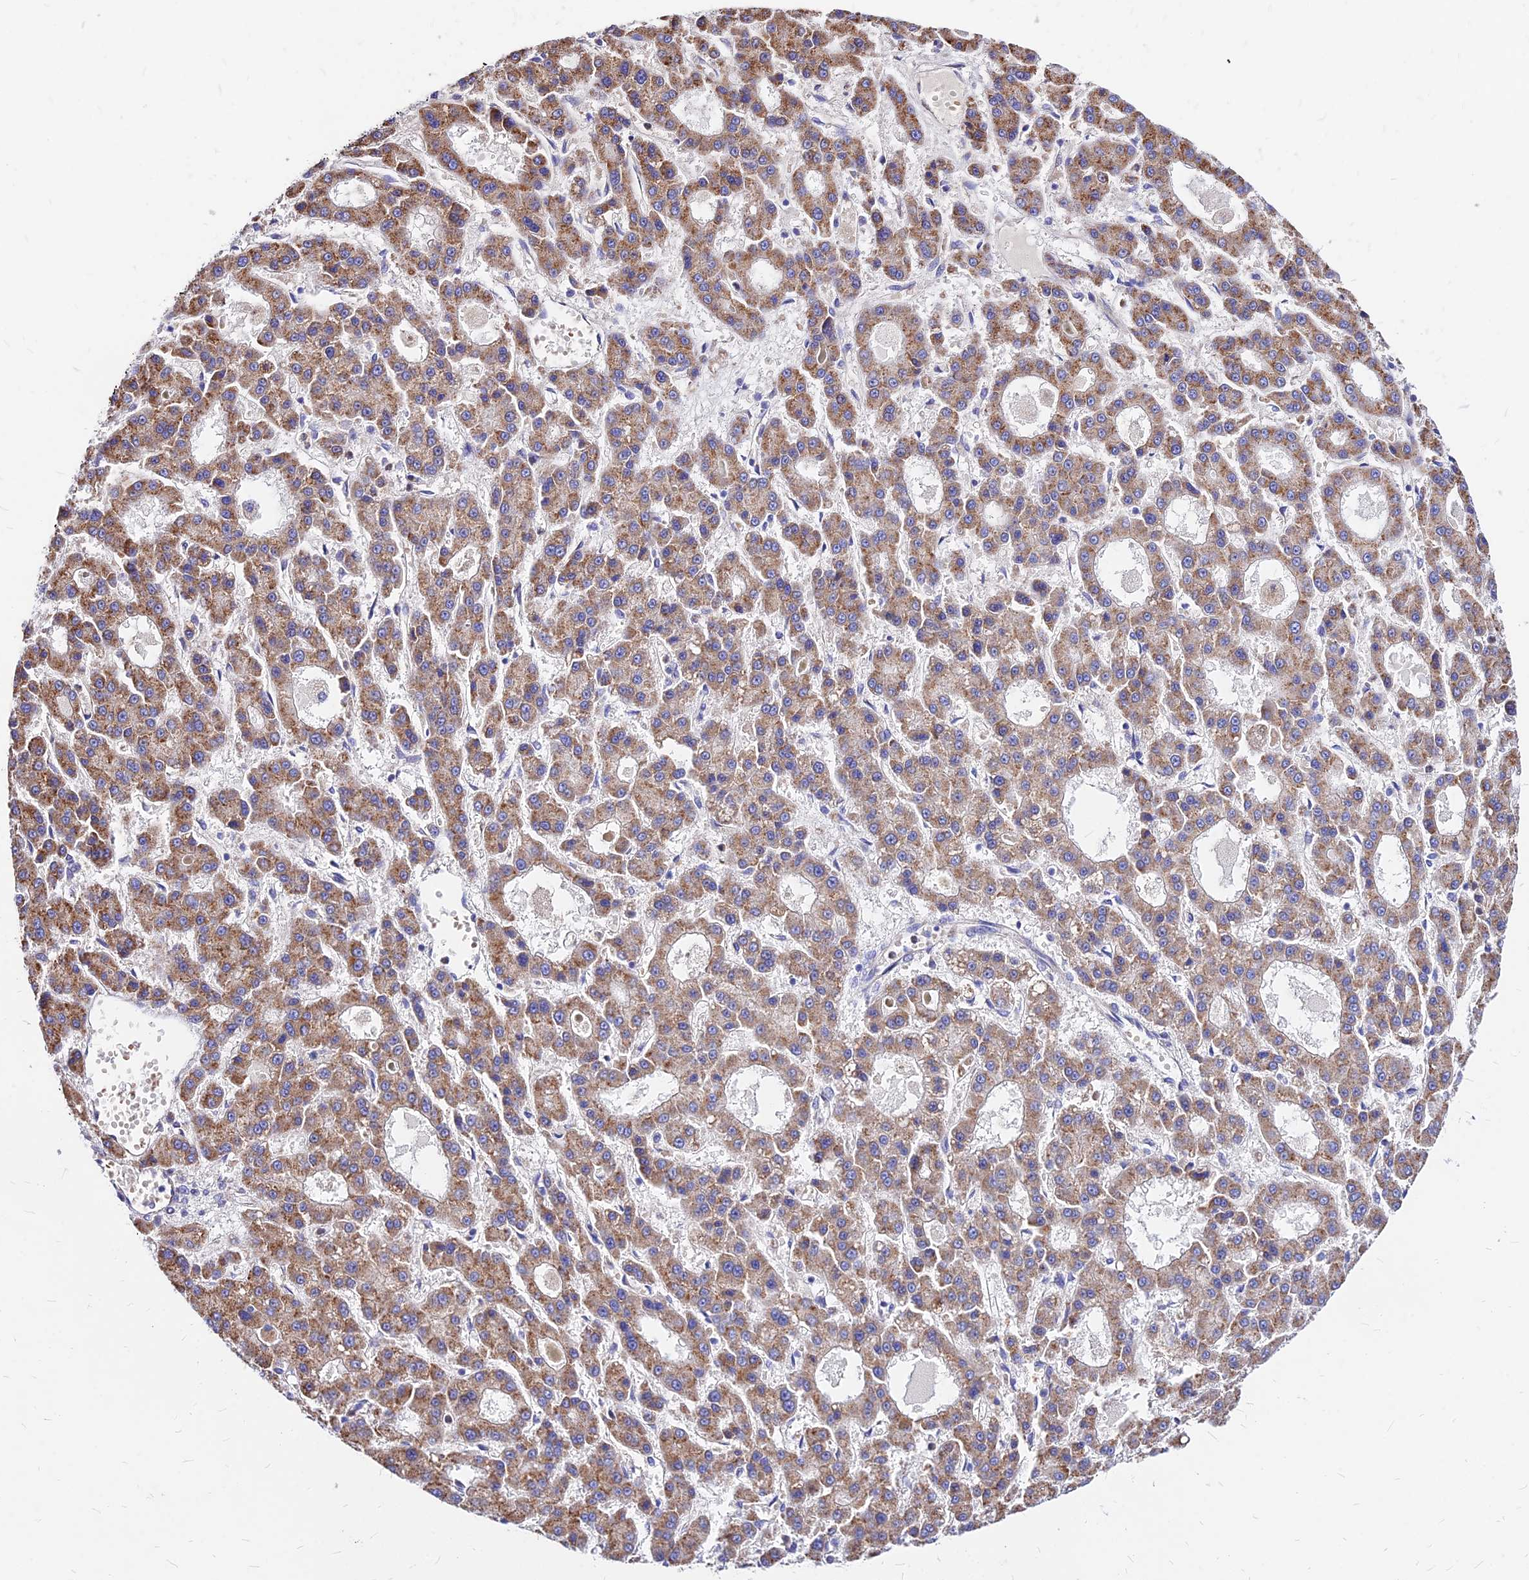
{"staining": {"intensity": "moderate", "quantity": ">75%", "location": "cytoplasmic/membranous"}, "tissue": "liver cancer", "cell_type": "Tumor cells", "image_type": "cancer", "snomed": [{"axis": "morphology", "description": "Carcinoma, Hepatocellular, NOS"}, {"axis": "topography", "description": "Liver"}], "caption": "High-magnification brightfield microscopy of liver hepatocellular carcinoma stained with DAB (3,3'-diaminobenzidine) (brown) and counterstained with hematoxylin (blue). tumor cells exhibit moderate cytoplasmic/membranous staining is identified in about>75% of cells.", "gene": "MRPL3", "patient": {"sex": "male", "age": 70}}